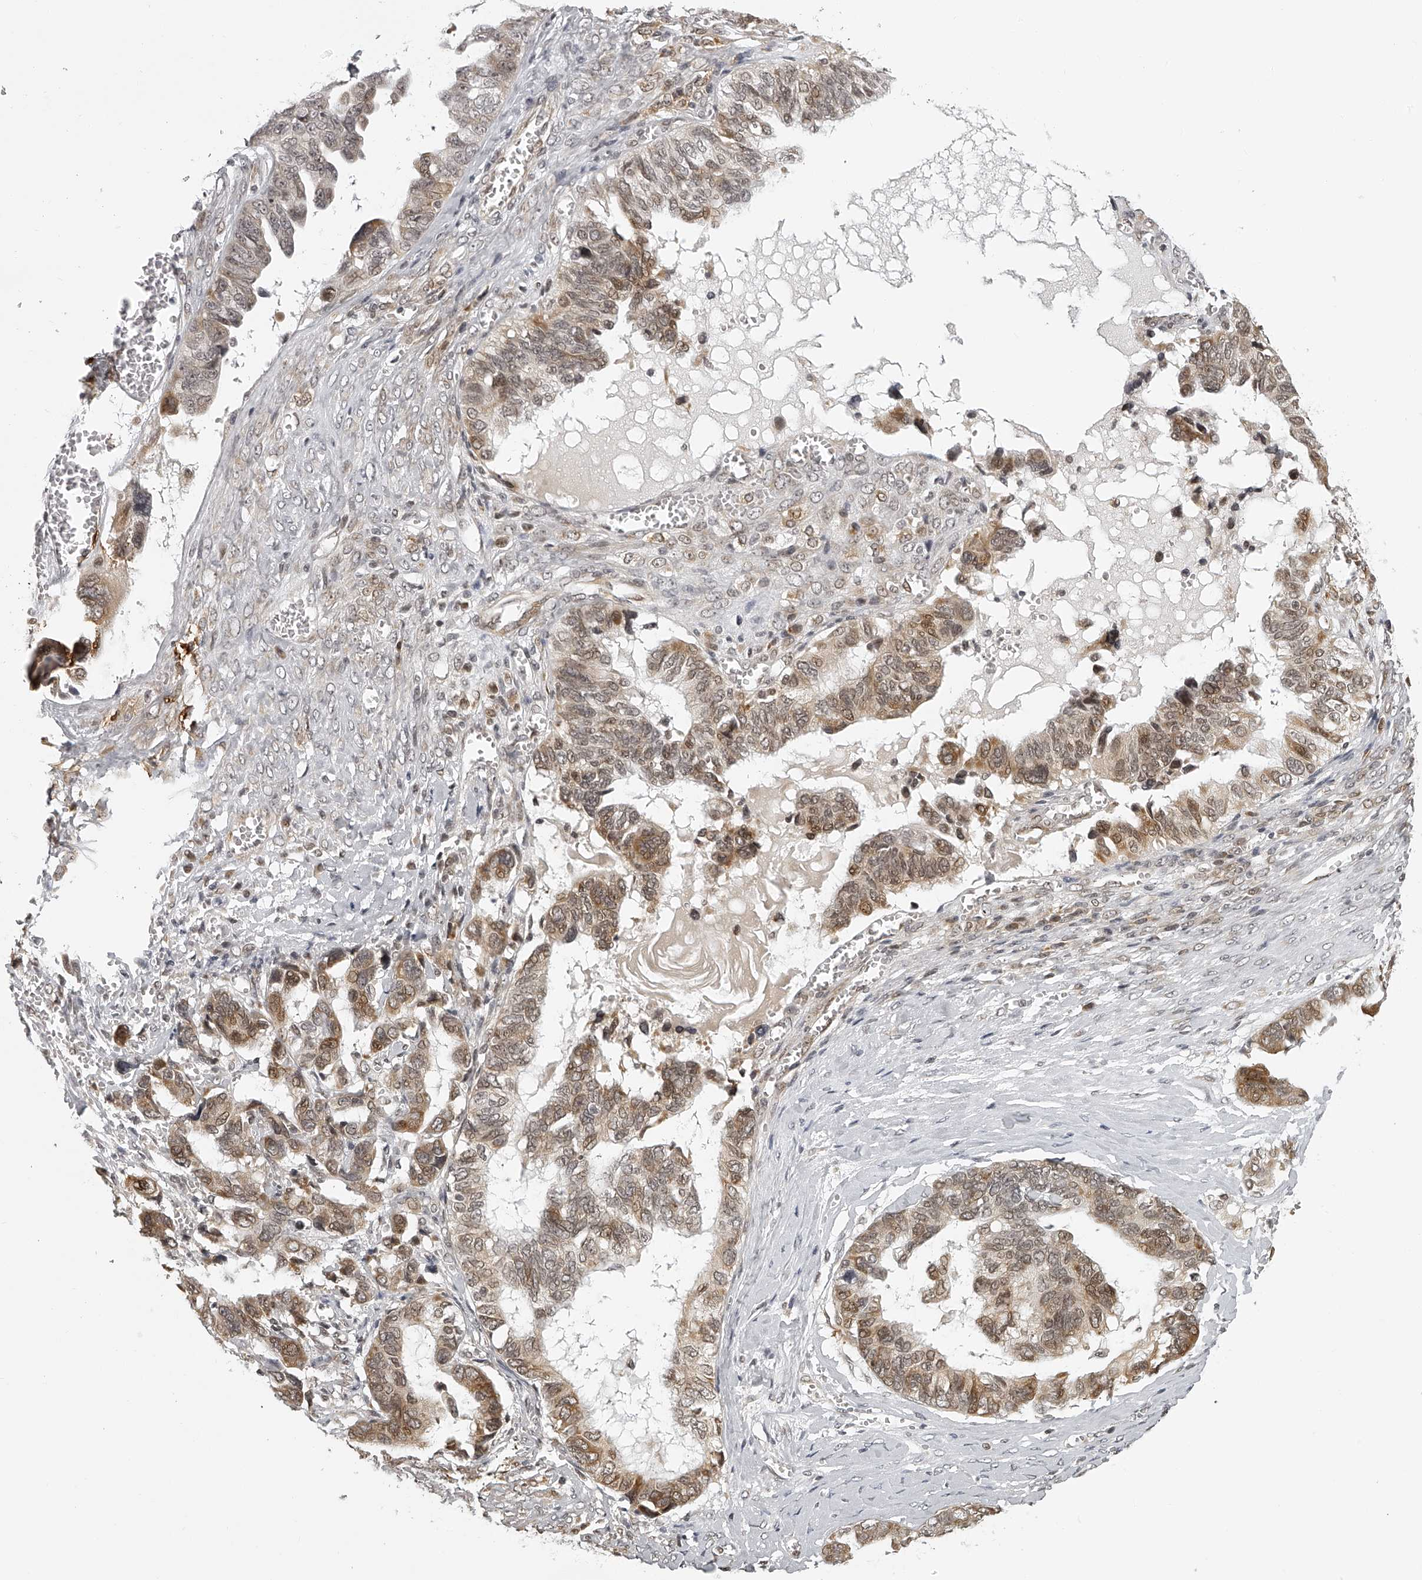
{"staining": {"intensity": "moderate", "quantity": "25%-75%", "location": "cytoplasmic/membranous,nuclear"}, "tissue": "ovarian cancer", "cell_type": "Tumor cells", "image_type": "cancer", "snomed": [{"axis": "morphology", "description": "Cystadenocarcinoma, serous, NOS"}, {"axis": "topography", "description": "Ovary"}], "caption": "Serous cystadenocarcinoma (ovarian) was stained to show a protein in brown. There is medium levels of moderate cytoplasmic/membranous and nuclear positivity in approximately 25%-75% of tumor cells.", "gene": "ODF2L", "patient": {"sex": "female", "age": 79}}